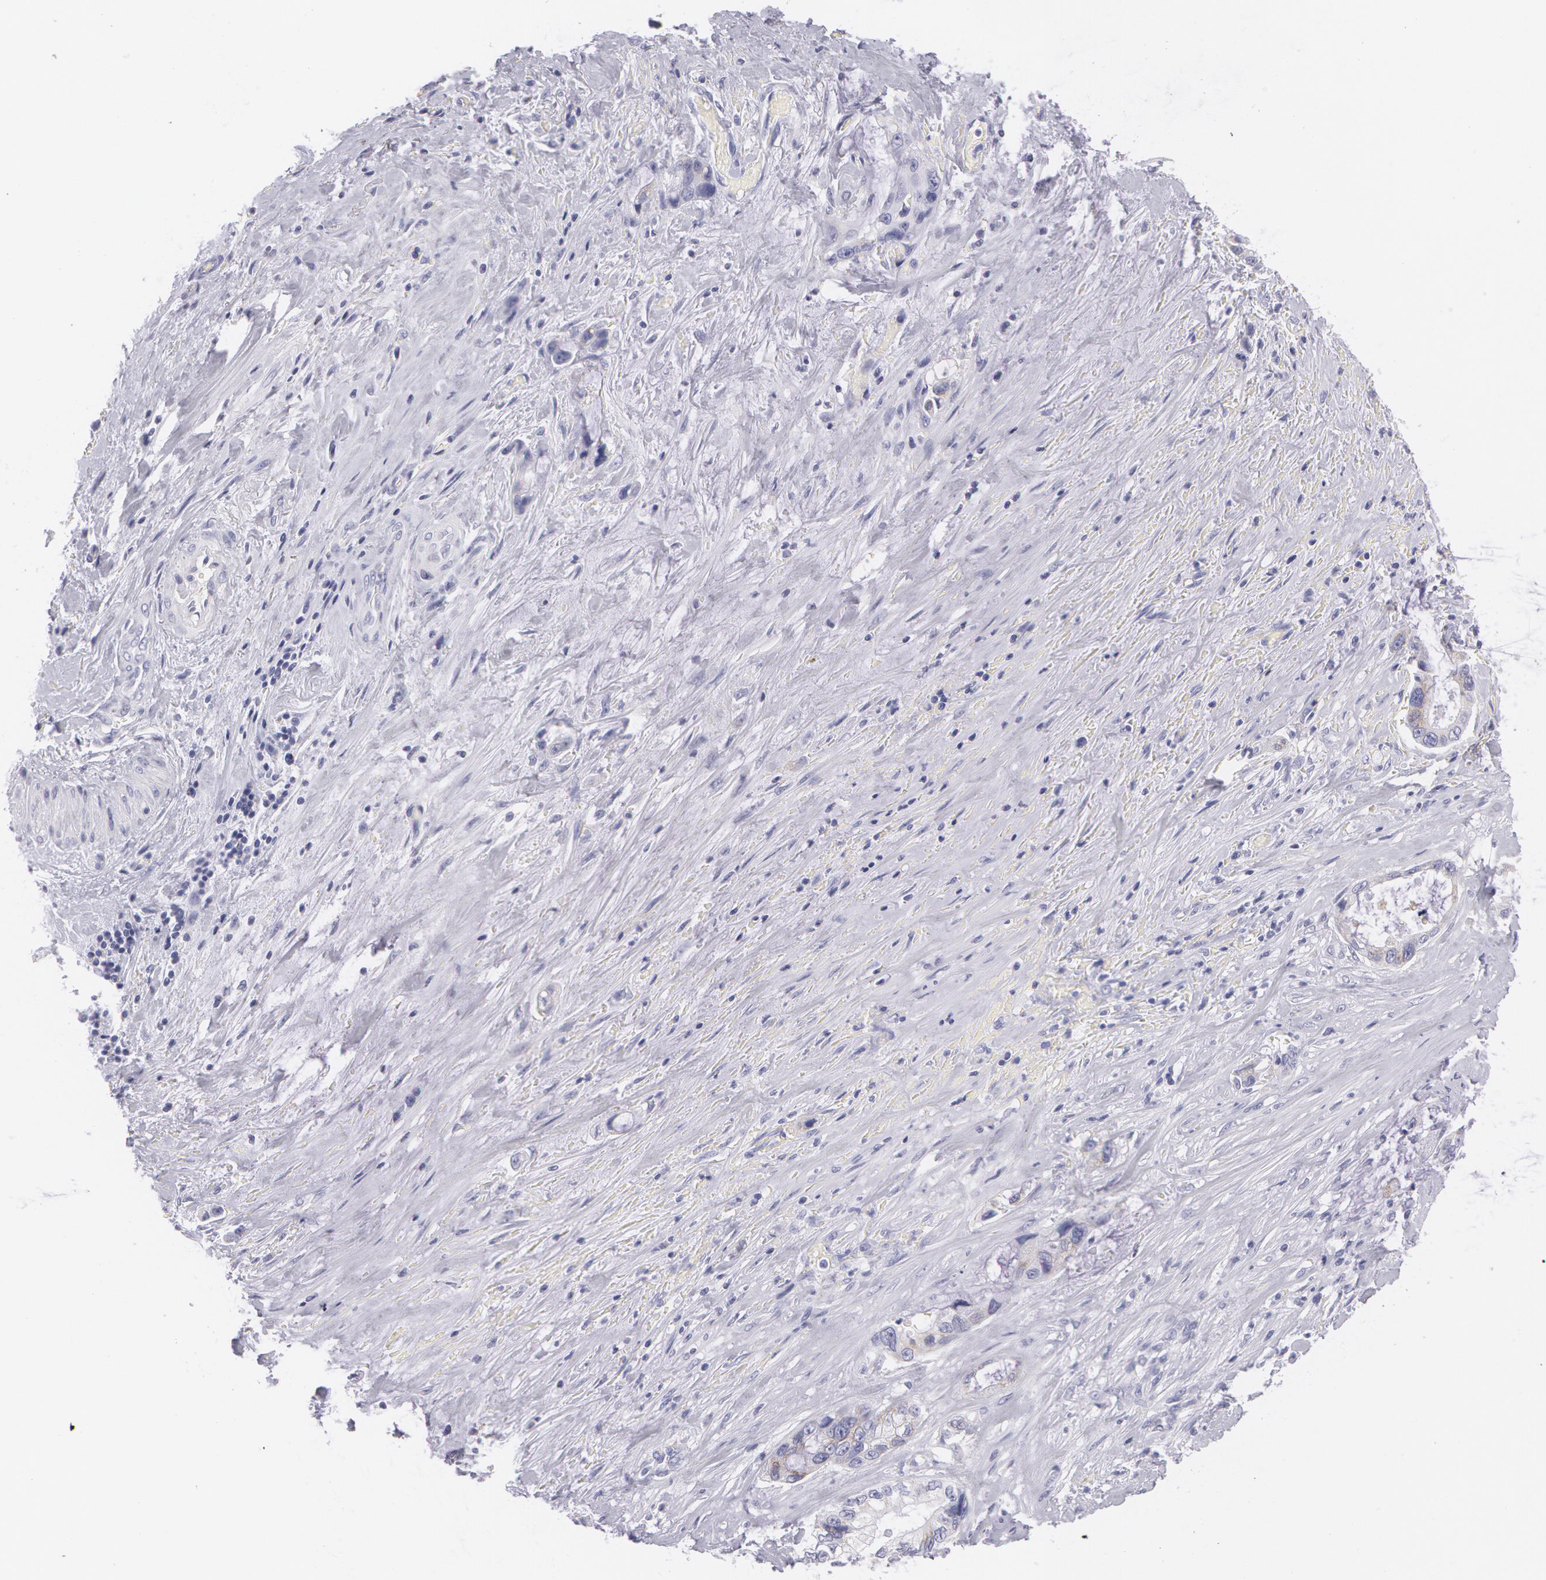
{"staining": {"intensity": "negative", "quantity": "none", "location": "none"}, "tissue": "pancreatic cancer", "cell_type": "Tumor cells", "image_type": "cancer", "snomed": [{"axis": "morphology", "description": "Adenocarcinoma, NOS"}, {"axis": "topography", "description": "Pancreas"}, {"axis": "topography", "description": "Stomach, upper"}], "caption": "High magnification brightfield microscopy of adenocarcinoma (pancreatic) stained with DAB (3,3'-diaminobenzidine) (brown) and counterstained with hematoxylin (blue): tumor cells show no significant staining.", "gene": "AMACR", "patient": {"sex": "male", "age": 77}}